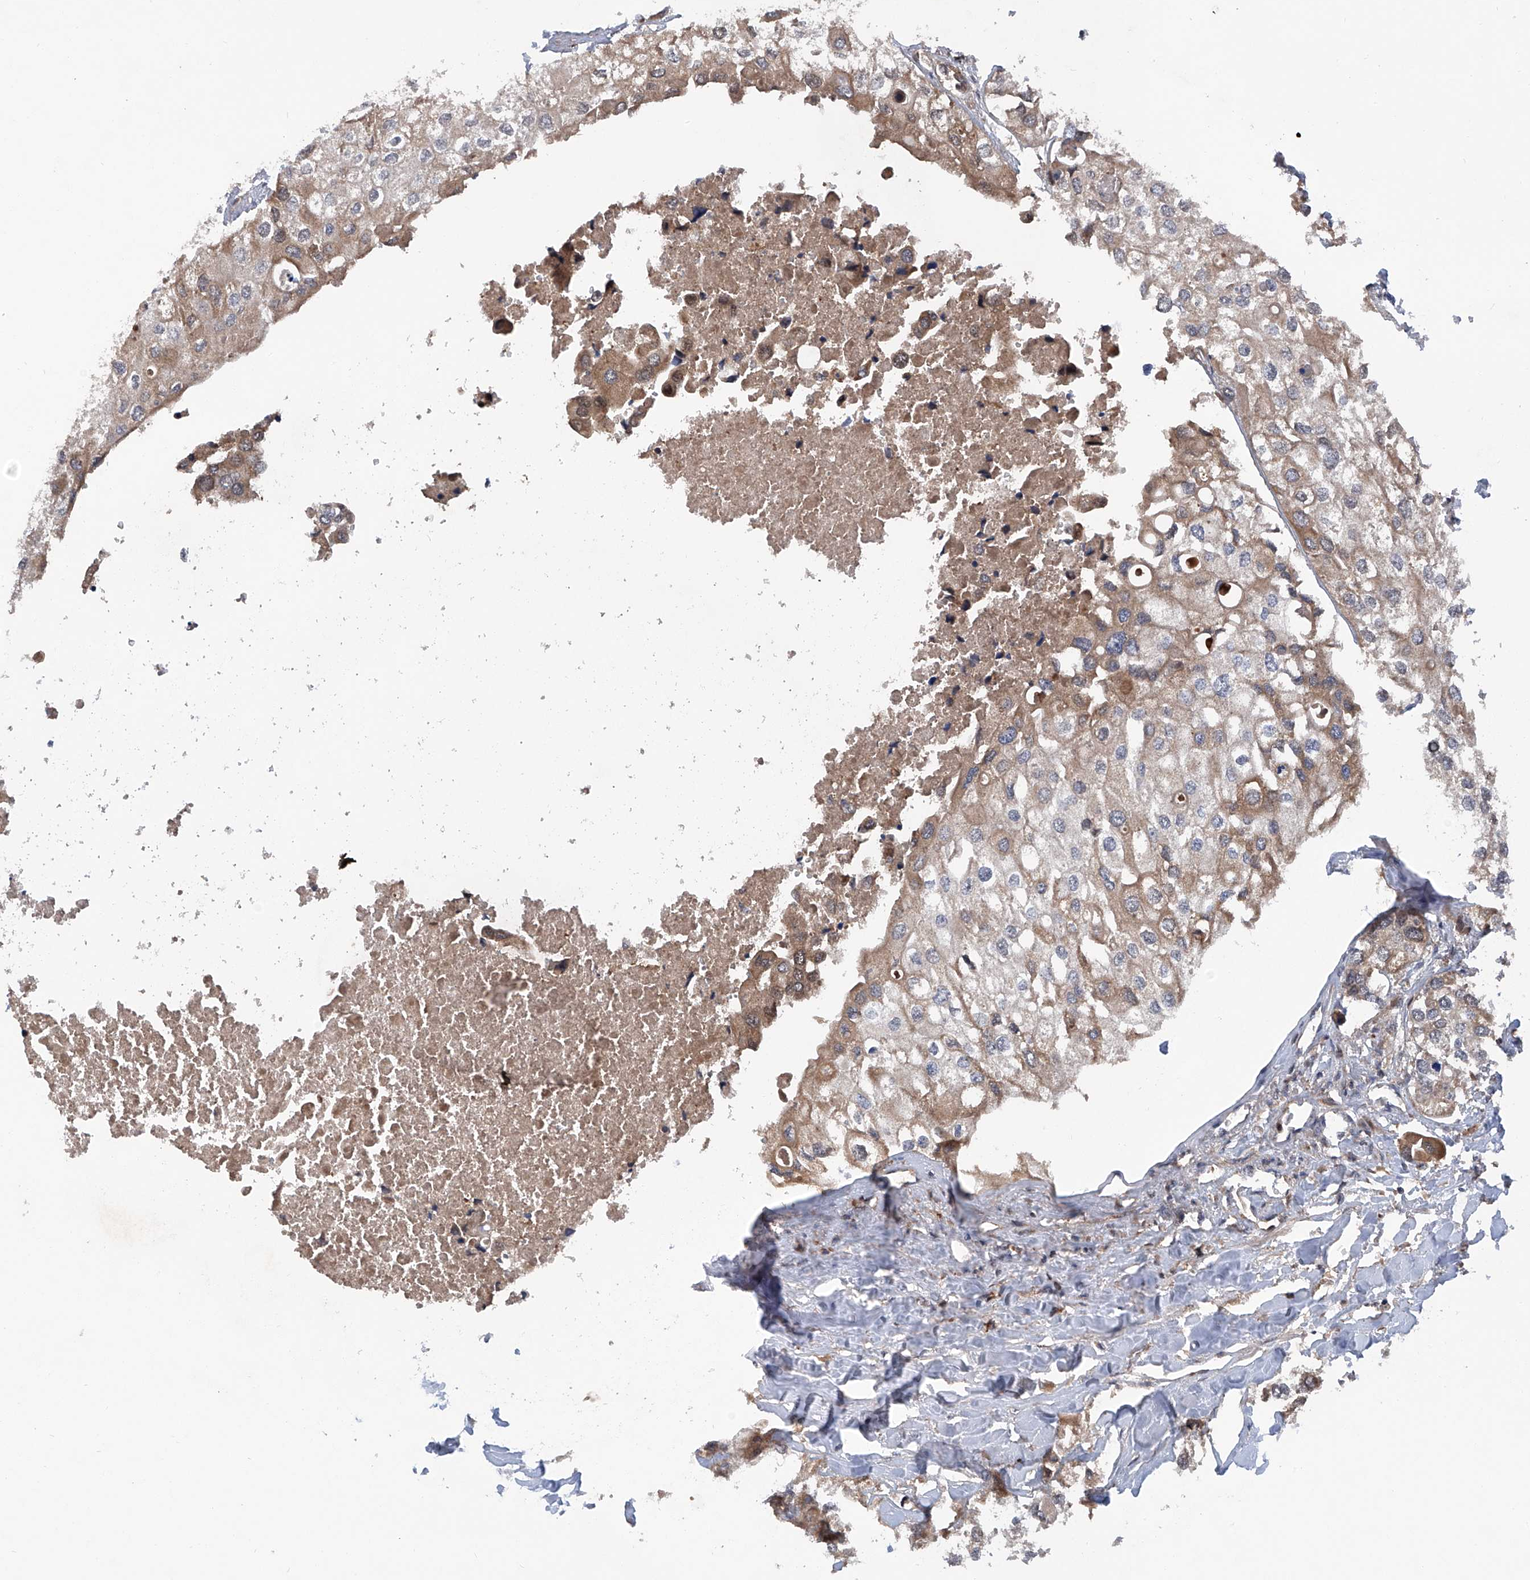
{"staining": {"intensity": "weak", "quantity": "25%-75%", "location": "cytoplasmic/membranous"}, "tissue": "urothelial cancer", "cell_type": "Tumor cells", "image_type": "cancer", "snomed": [{"axis": "morphology", "description": "Urothelial carcinoma, High grade"}, {"axis": "topography", "description": "Urinary bladder"}], "caption": "This histopathology image reveals immunohistochemistry (IHC) staining of human urothelial cancer, with low weak cytoplasmic/membranous positivity in approximately 25%-75% of tumor cells.", "gene": "ASCC3", "patient": {"sex": "male", "age": 64}}